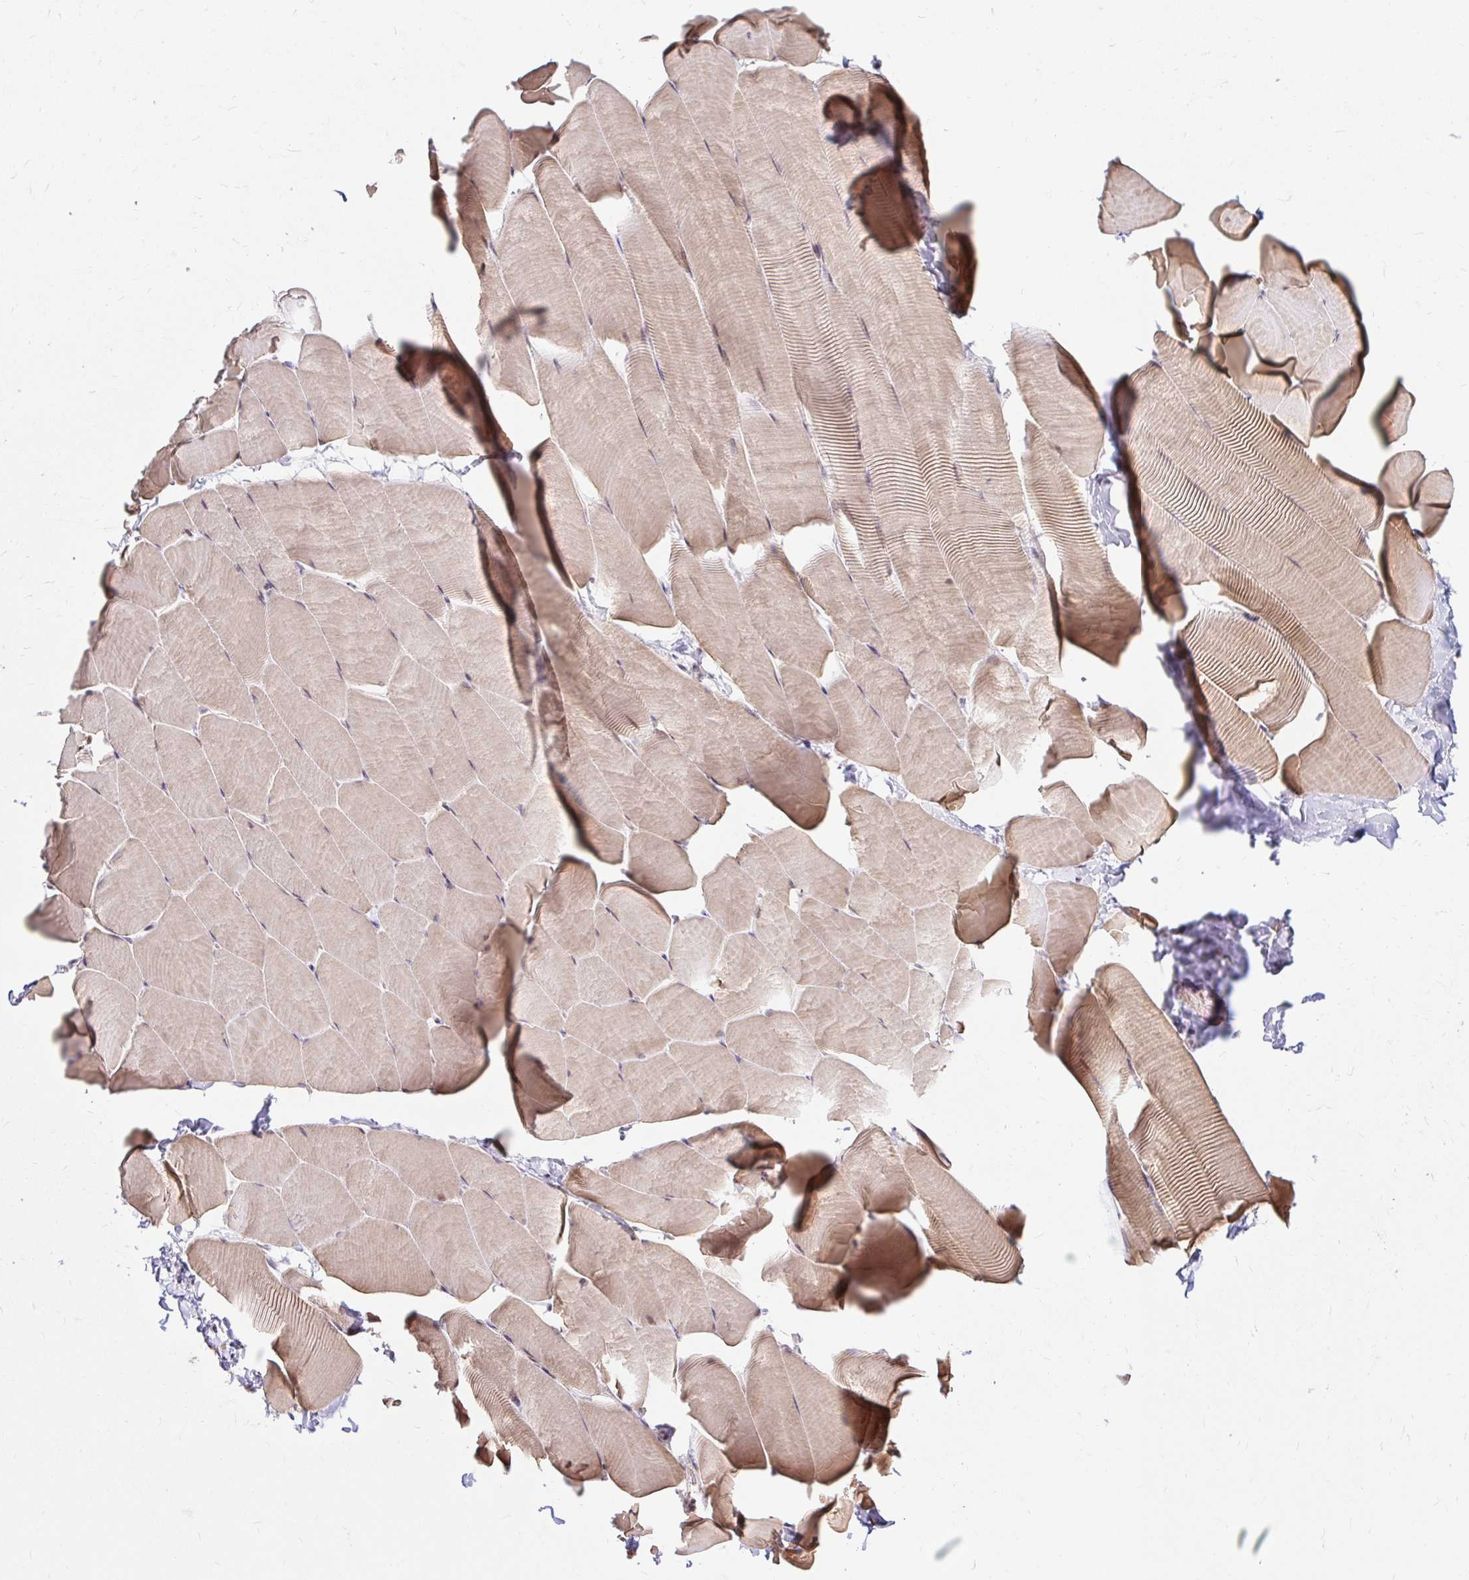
{"staining": {"intensity": "weak", "quantity": "25%-75%", "location": "cytoplasmic/membranous"}, "tissue": "skeletal muscle", "cell_type": "Myocytes", "image_type": "normal", "snomed": [{"axis": "morphology", "description": "Normal tissue, NOS"}, {"axis": "topography", "description": "Skeletal muscle"}], "caption": "Unremarkable skeletal muscle was stained to show a protein in brown. There is low levels of weak cytoplasmic/membranous staining in approximately 25%-75% of myocytes. (IHC, brightfield microscopy, high magnification).", "gene": "TIMM50", "patient": {"sex": "male", "age": 25}}